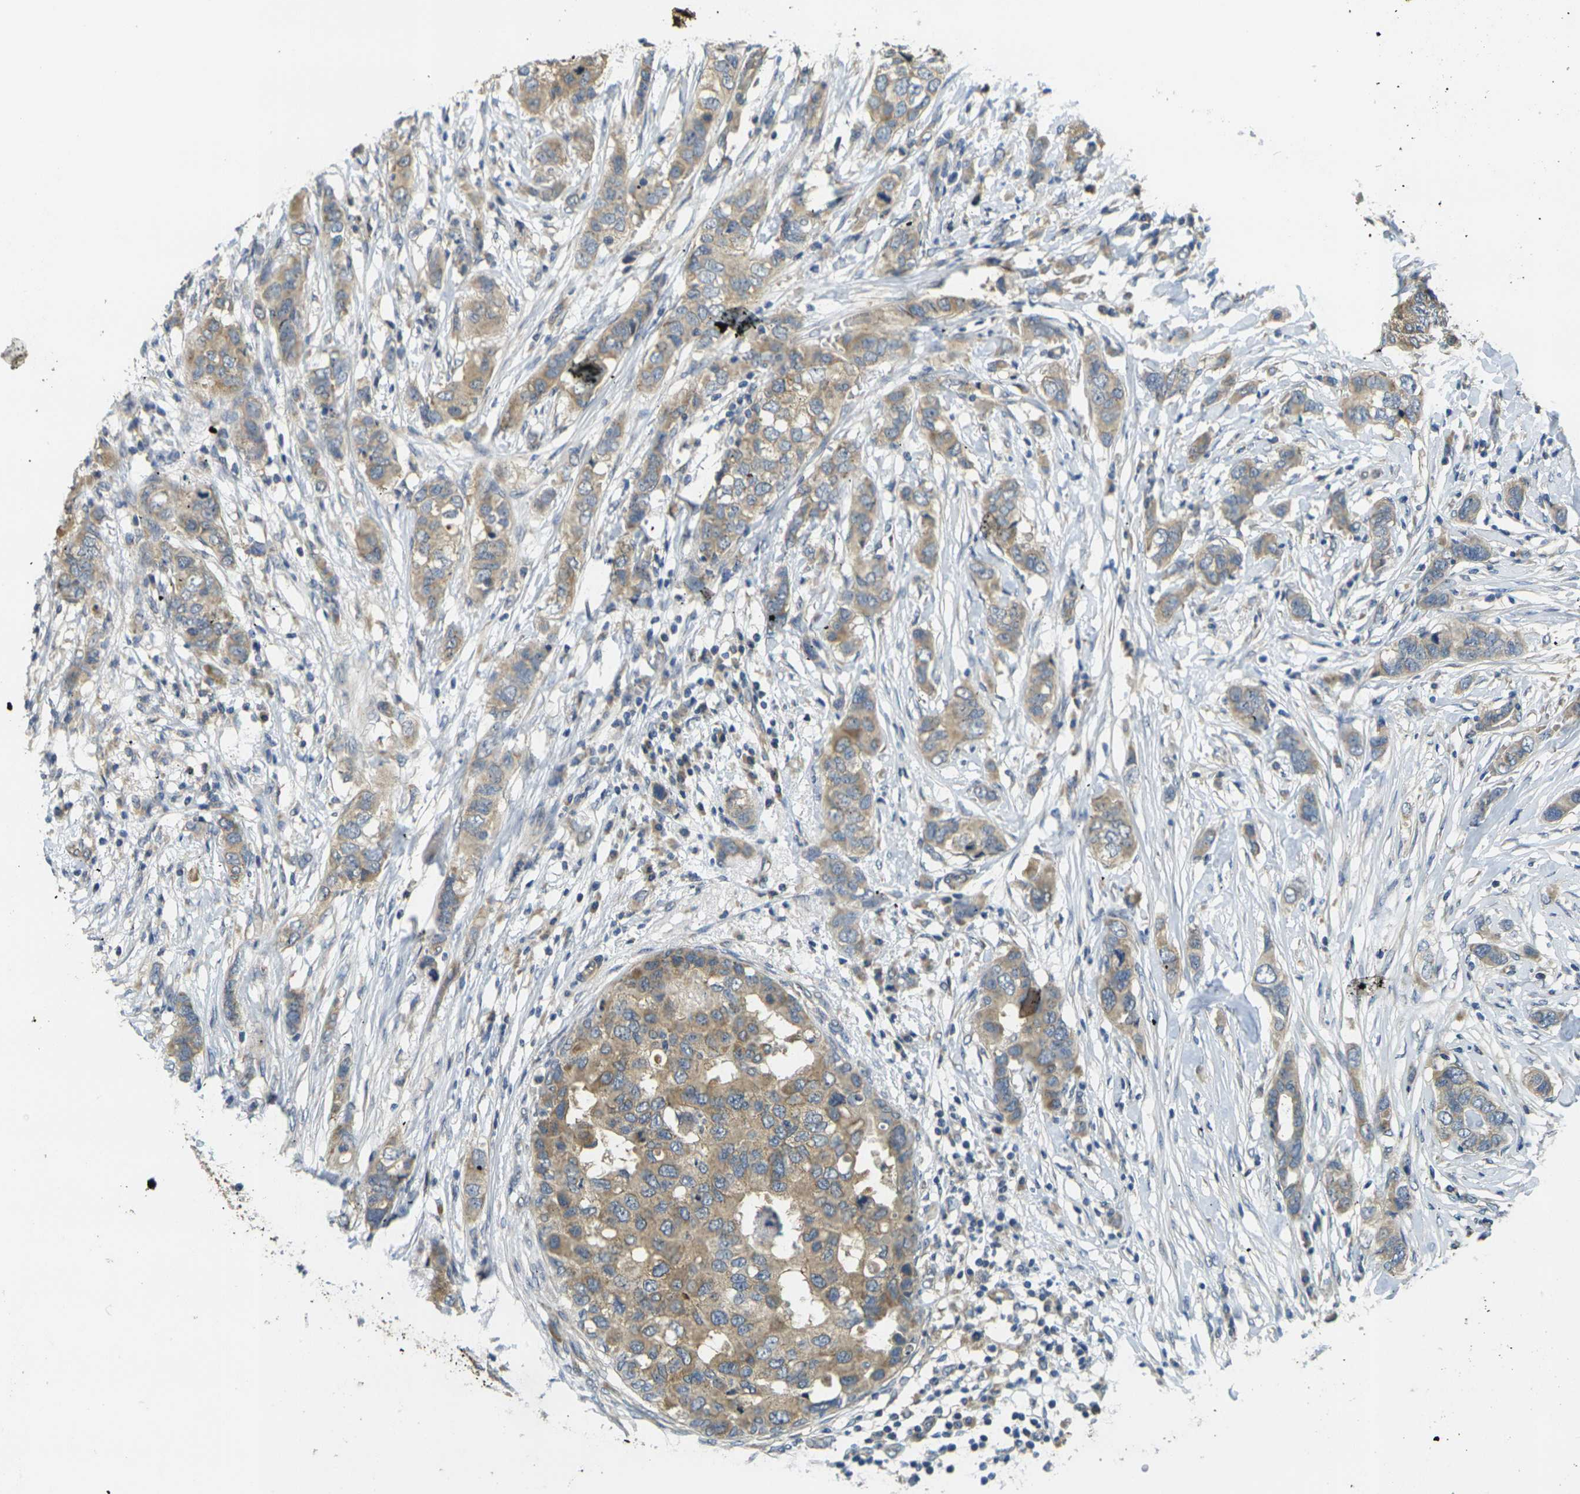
{"staining": {"intensity": "moderate", "quantity": ">75%", "location": "cytoplasmic/membranous"}, "tissue": "breast cancer", "cell_type": "Tumor cells", "image_type": "cancer", "snomed": [{"axis": "morphology", "description": "Duct carcinoma"}, {"axis": "topography", "description": "Breast"}], "caption": "The immunohistochemical stain highlights moderate cytoplasmic/membranous staining in tumor cells of breast cancer tissue.", "gene": "MINAR2", "patient": {"sex": "female", "age": 50}}